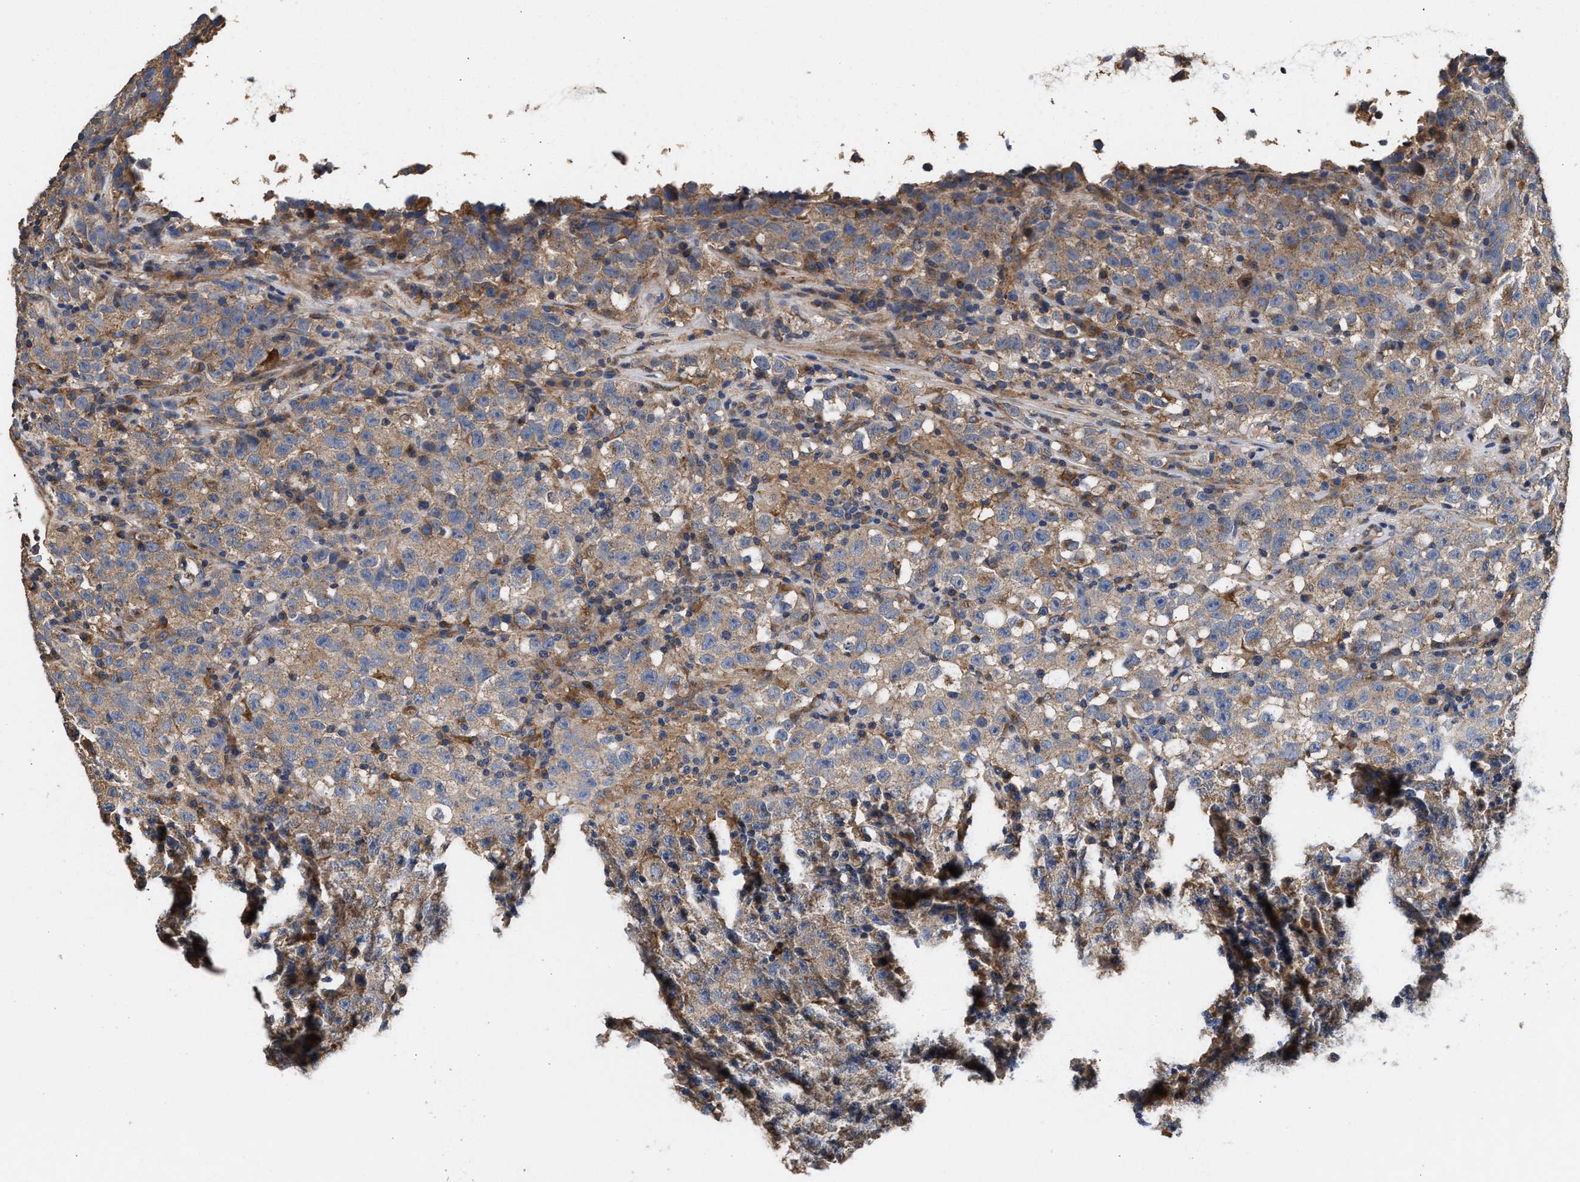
{"staining": {"intensity": "weak", "quantity": "<25%", "location": "cytoplasmic/membranous"}, "tissue": "testis cancer", "cell_type": "Tumor cells", "image_type": "cancer", "snomed": [{"axis": "morphology", "description": "Seminoma, NOS"}, {"axis": "topography", "description": "Testis"}], "caption": "Testis cancer (seminoma) stained for a protein using IHC displays no staining tumor cells.", "gene": "KLB", "patient": {"sex": "male", "age": 22}}